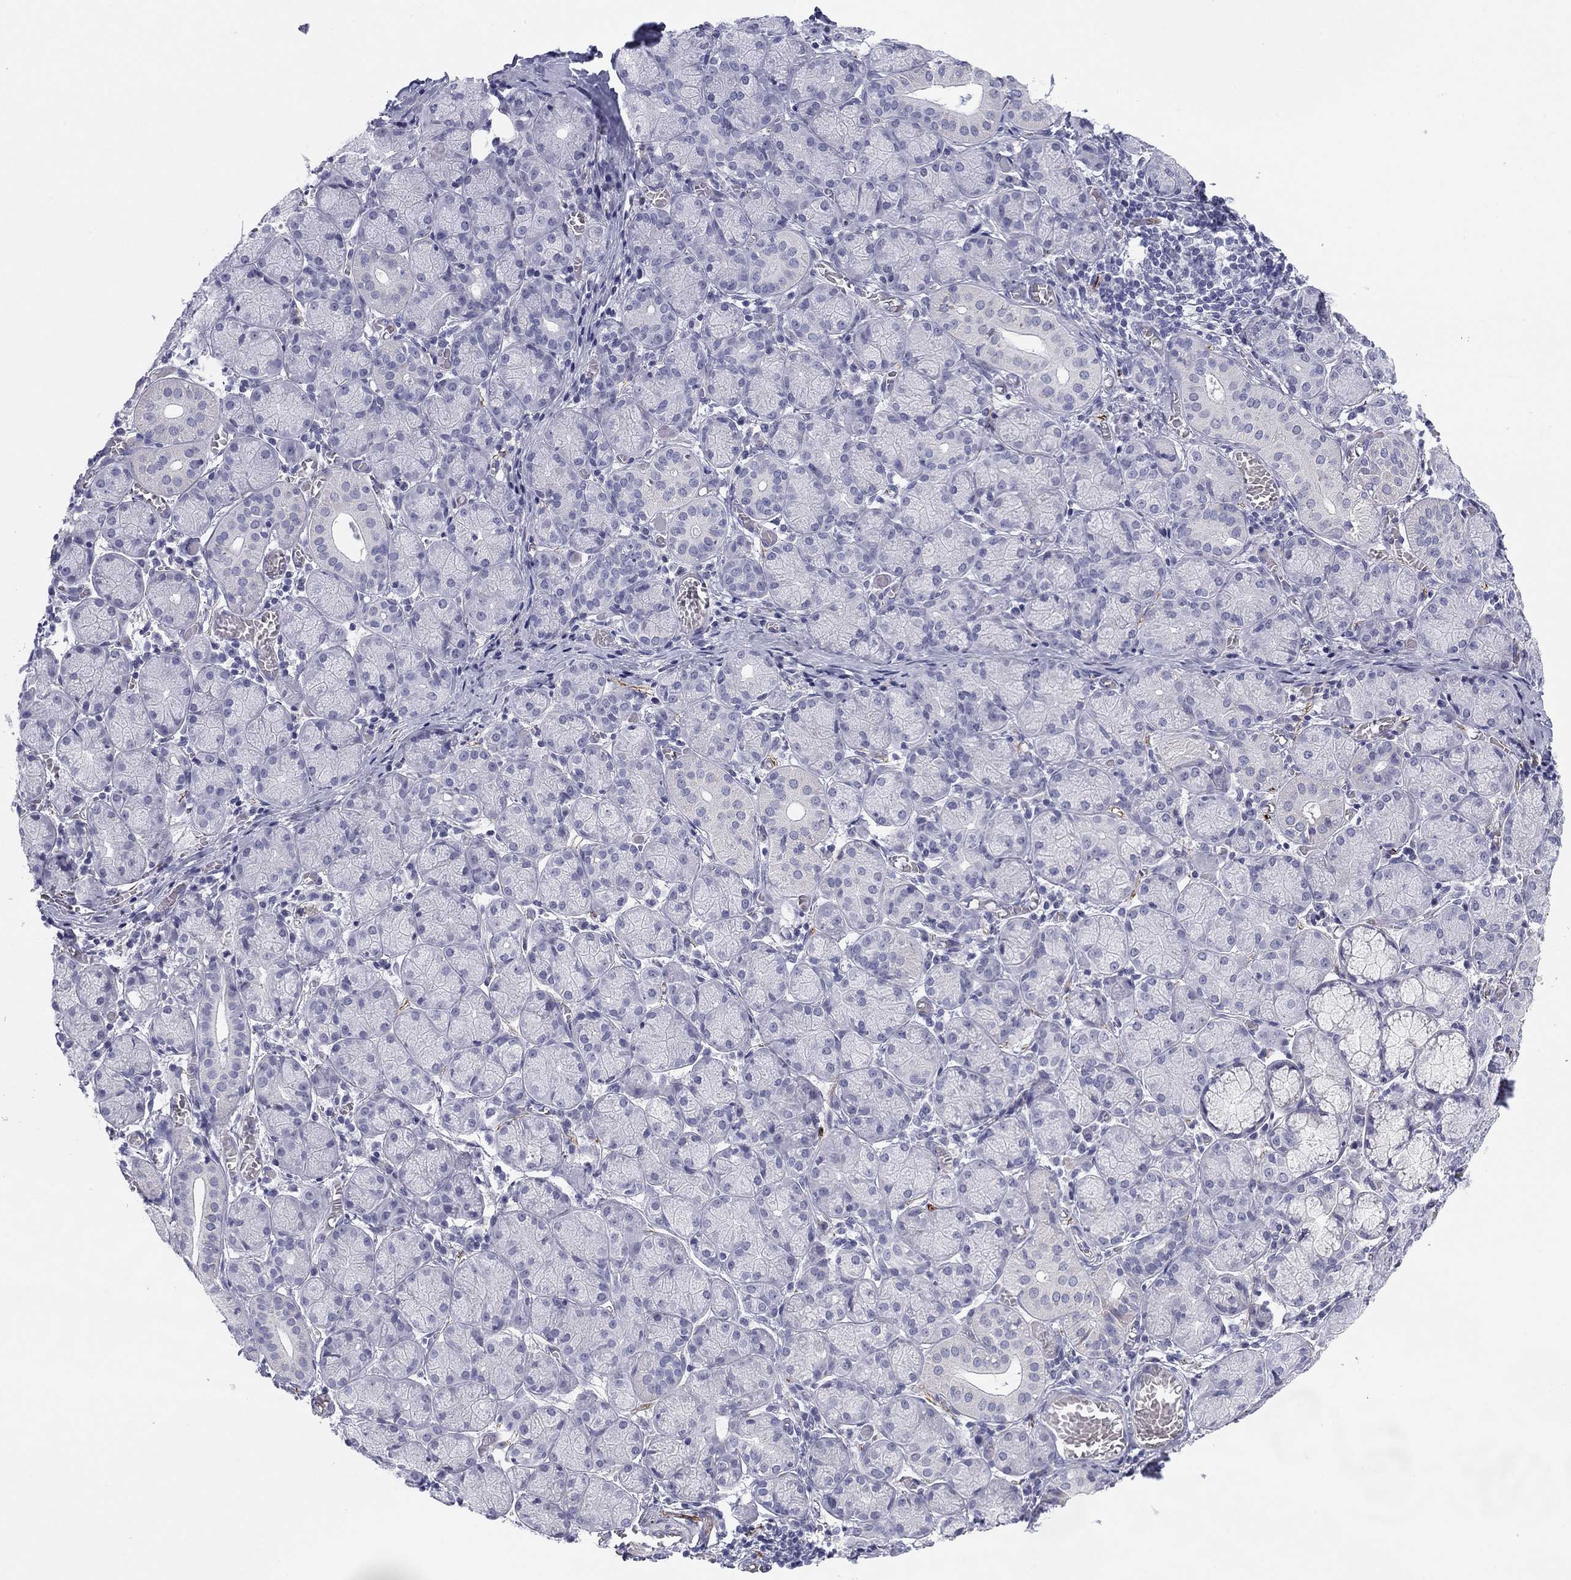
{"staining": {"intensity": "negative", "quantity": "none", "location": "none"}, "tissue": "salivary gland", "cell_type": "Glandular cells", "image_type": "normal", "snomed": [{"axis": "morphology", "description": "Normal tissue, NOS"}, {"axis": "topography", "description": "Salivary gland"}, {"axis": "topography", "description": "Peripheral nerve tissue"}], "caption": "This micrograph is of unremarkable salivary gland stained with immunohistochemistry to label a protein in brown with the nuclei are counter-stained blue. There is no expression in glandular cells. (Immunohistochemistry (ihc), brightfield microscopy, high magnification).", "gene": "PRPH", "patient": {"sex": "female", "age": 24}}